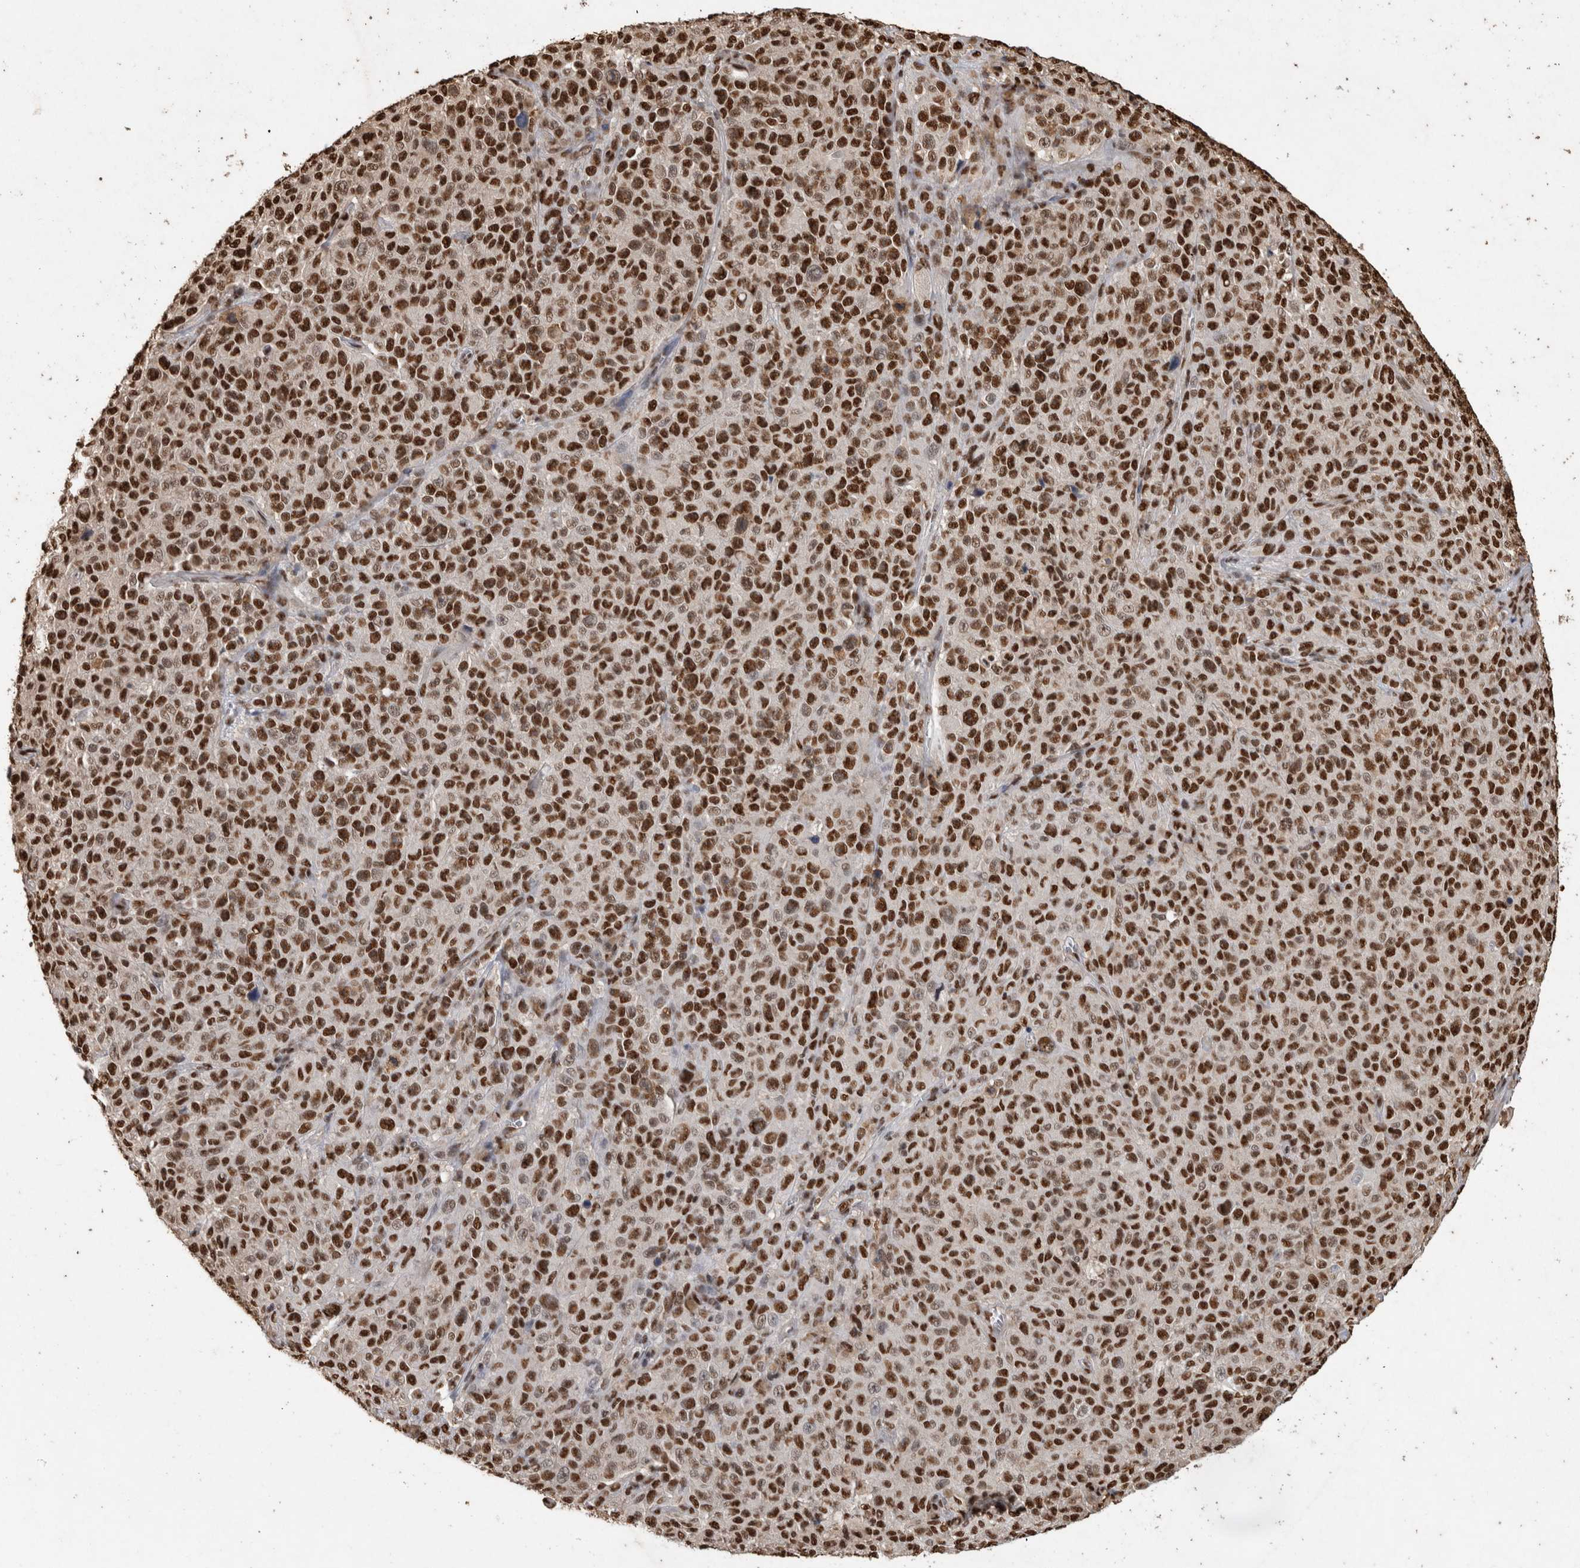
{"staining": {"intensity": "strong", "quantity": ">75%", "location": "nuclear"}, "tissue": "melanoma", "cell_type": "Tumor cells", "image_type": "cancer", "snomed": [{"axis": "morphology", "description": "Malignant melanoma, NOS"}, {"axis": "topography", "description": "Skin"}], "caption": "Immunohistochemical staining of human malignant melanoma shows strong nuclear protein staining in approximately >75% of tumor cells.", "gene": "RAD50", "patient": {"sex": "female", "age": 82}}